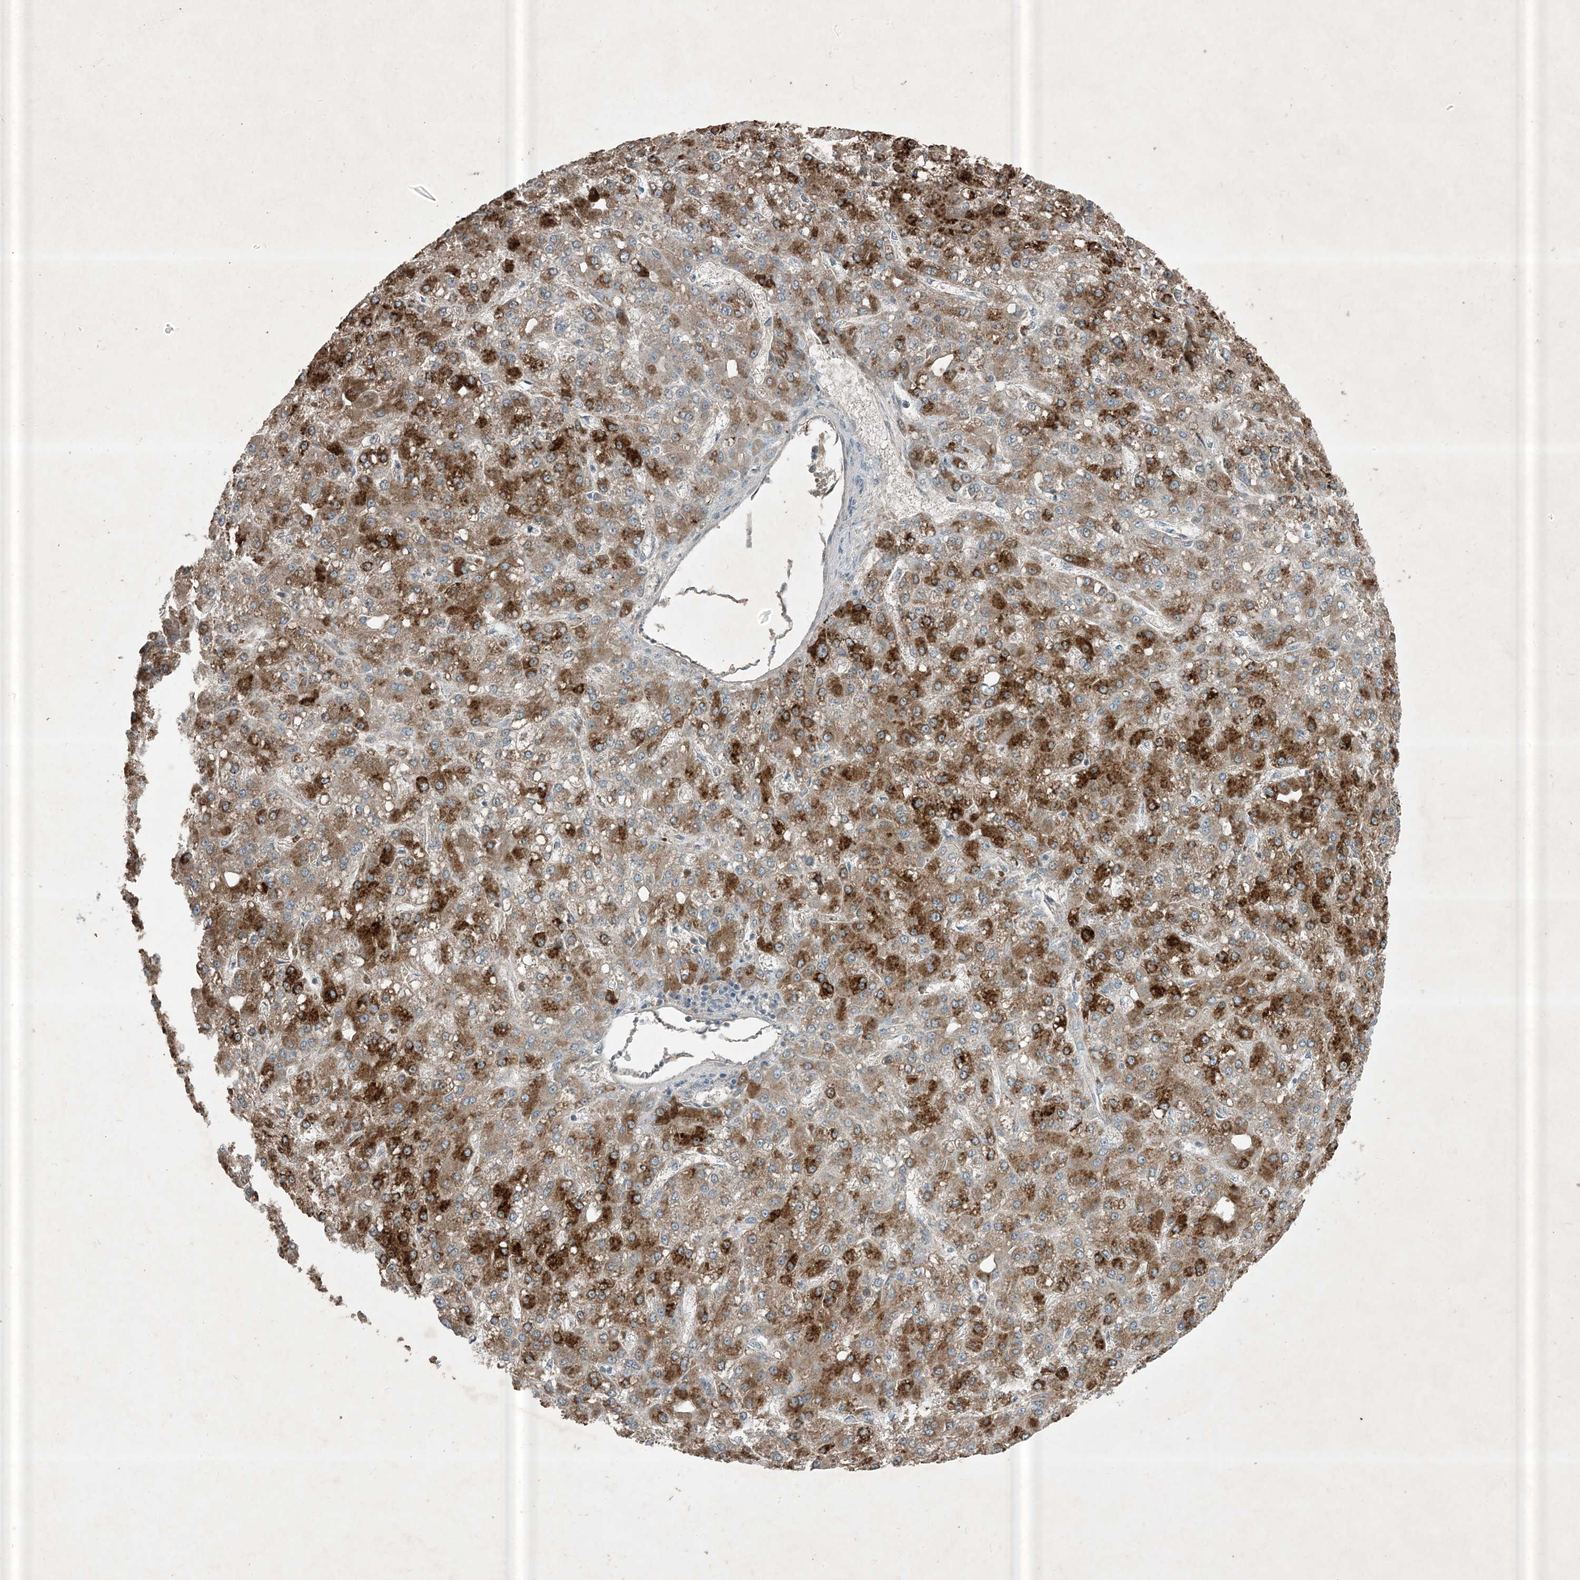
{"staining": {"intensity": "strong", "quantity": ">75%", "location": "cytoplasmic/membranous"}, "tissue": "liver cancer", "cell_type": "Tumor cells", "image_type": "cancer", "snomed": [{"axis": "morphology", "description": "Carcinoma, Hepatocellular, NOS"}, {"axis": "topography", "description": "Liver"}], "caption": "Immunohistochemistry image of hepatocellular carcinoma (liver) stained for a protein (brown), which reveals high levels of strong cytoplasmic/membranous expression in approximately >75% of tumor cells.", "gene": "MDN1", "patient": {"sex": "male", "age": 67}}